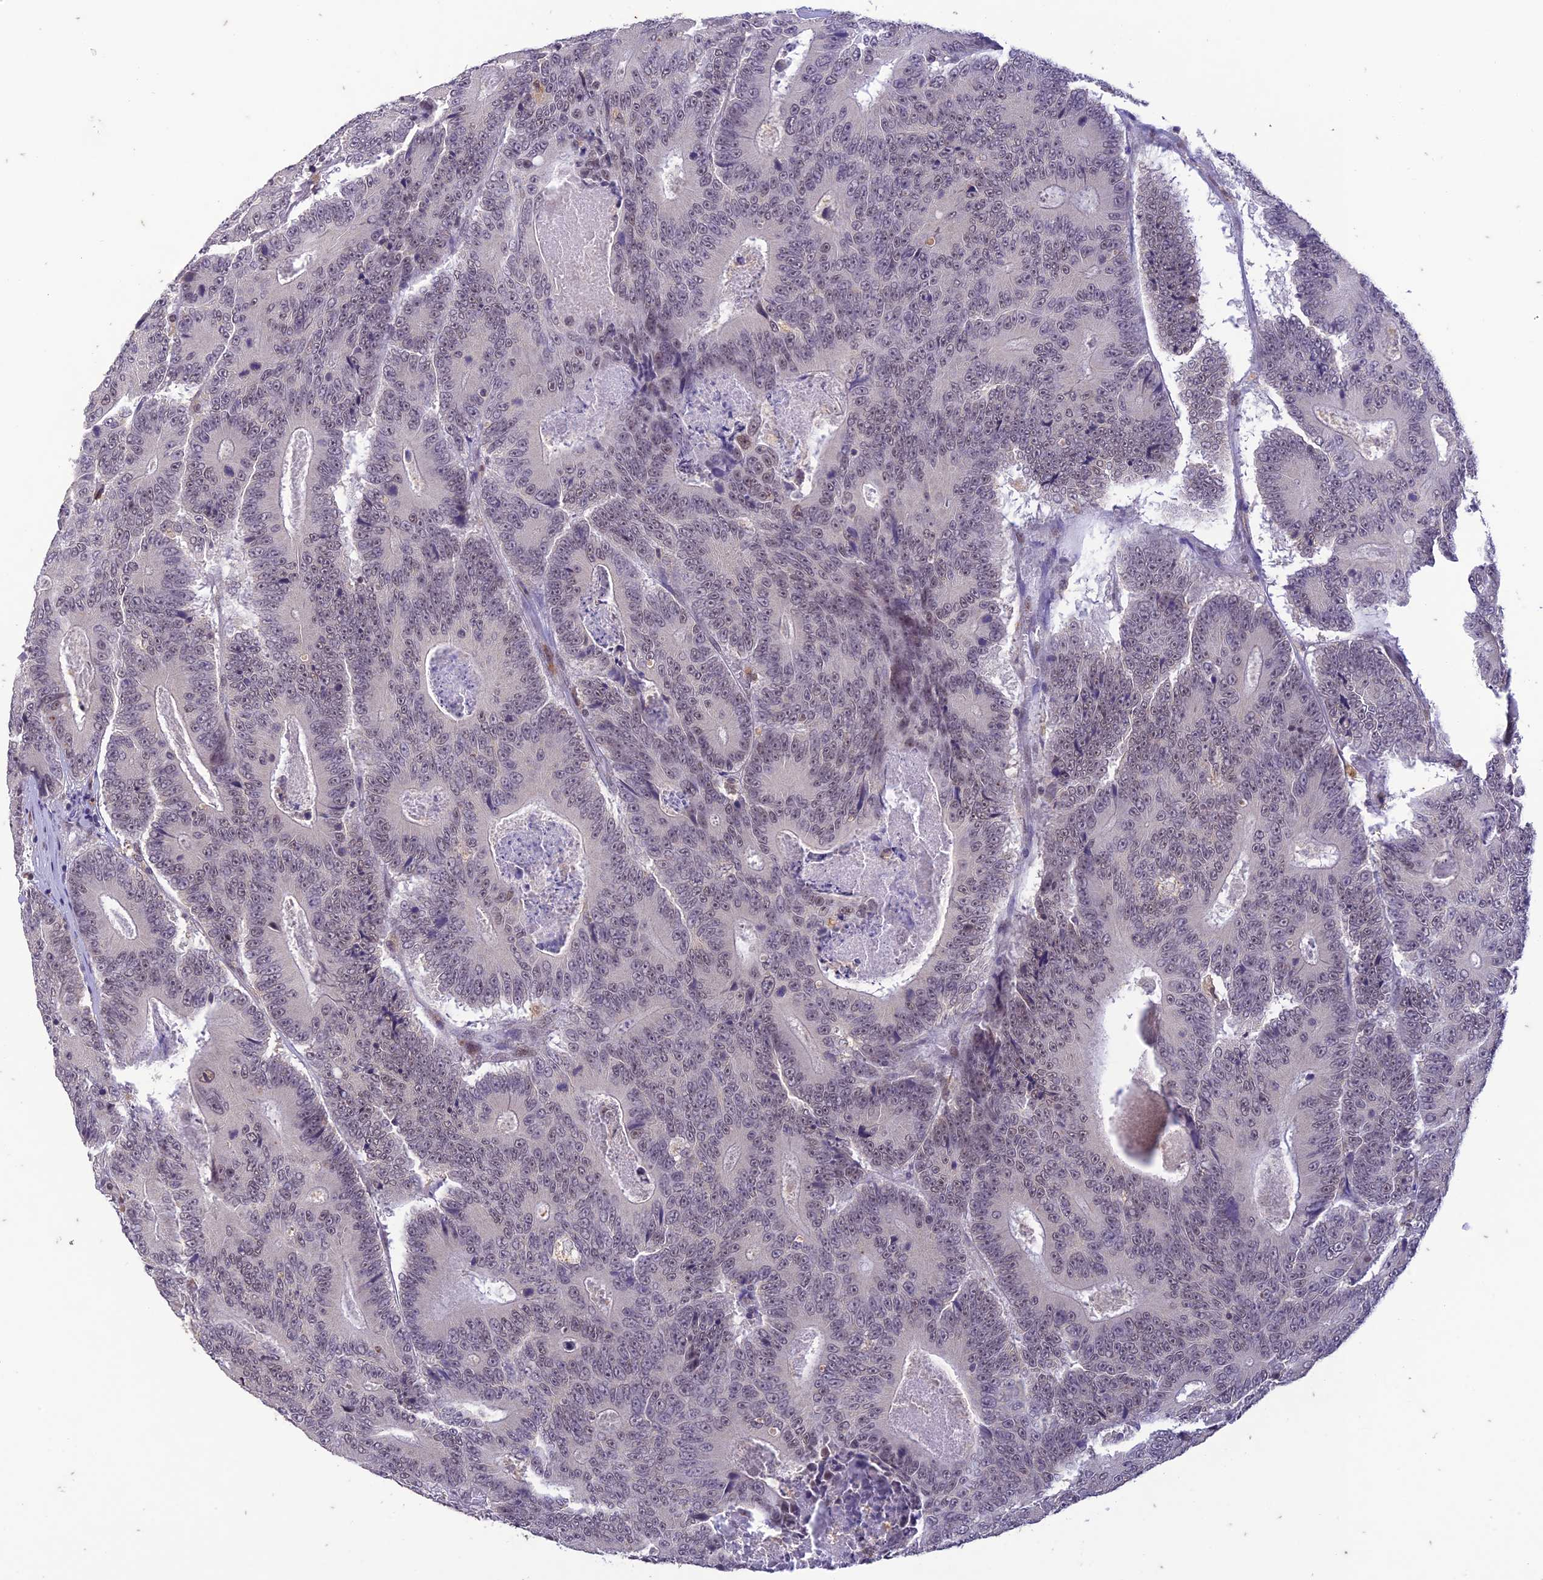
{"staining": {"intensity": "negative", "quantity": "none", "location": "none"}, "tissue": "colorectal cancer", "cell_type": "Tumor cells", "image_type": "cancer", "snomed": [{"axis": "morphology", "description": "Adenocarcinoma, NOS"}, {"axis": "topography", "description": "Colon"}], "caption": "The image displays no significant expression in tumor cells of colorectal cancer (adenocarcinoma).", "gene": "POP4", "patient": {"sex": "male", "age": 83}}